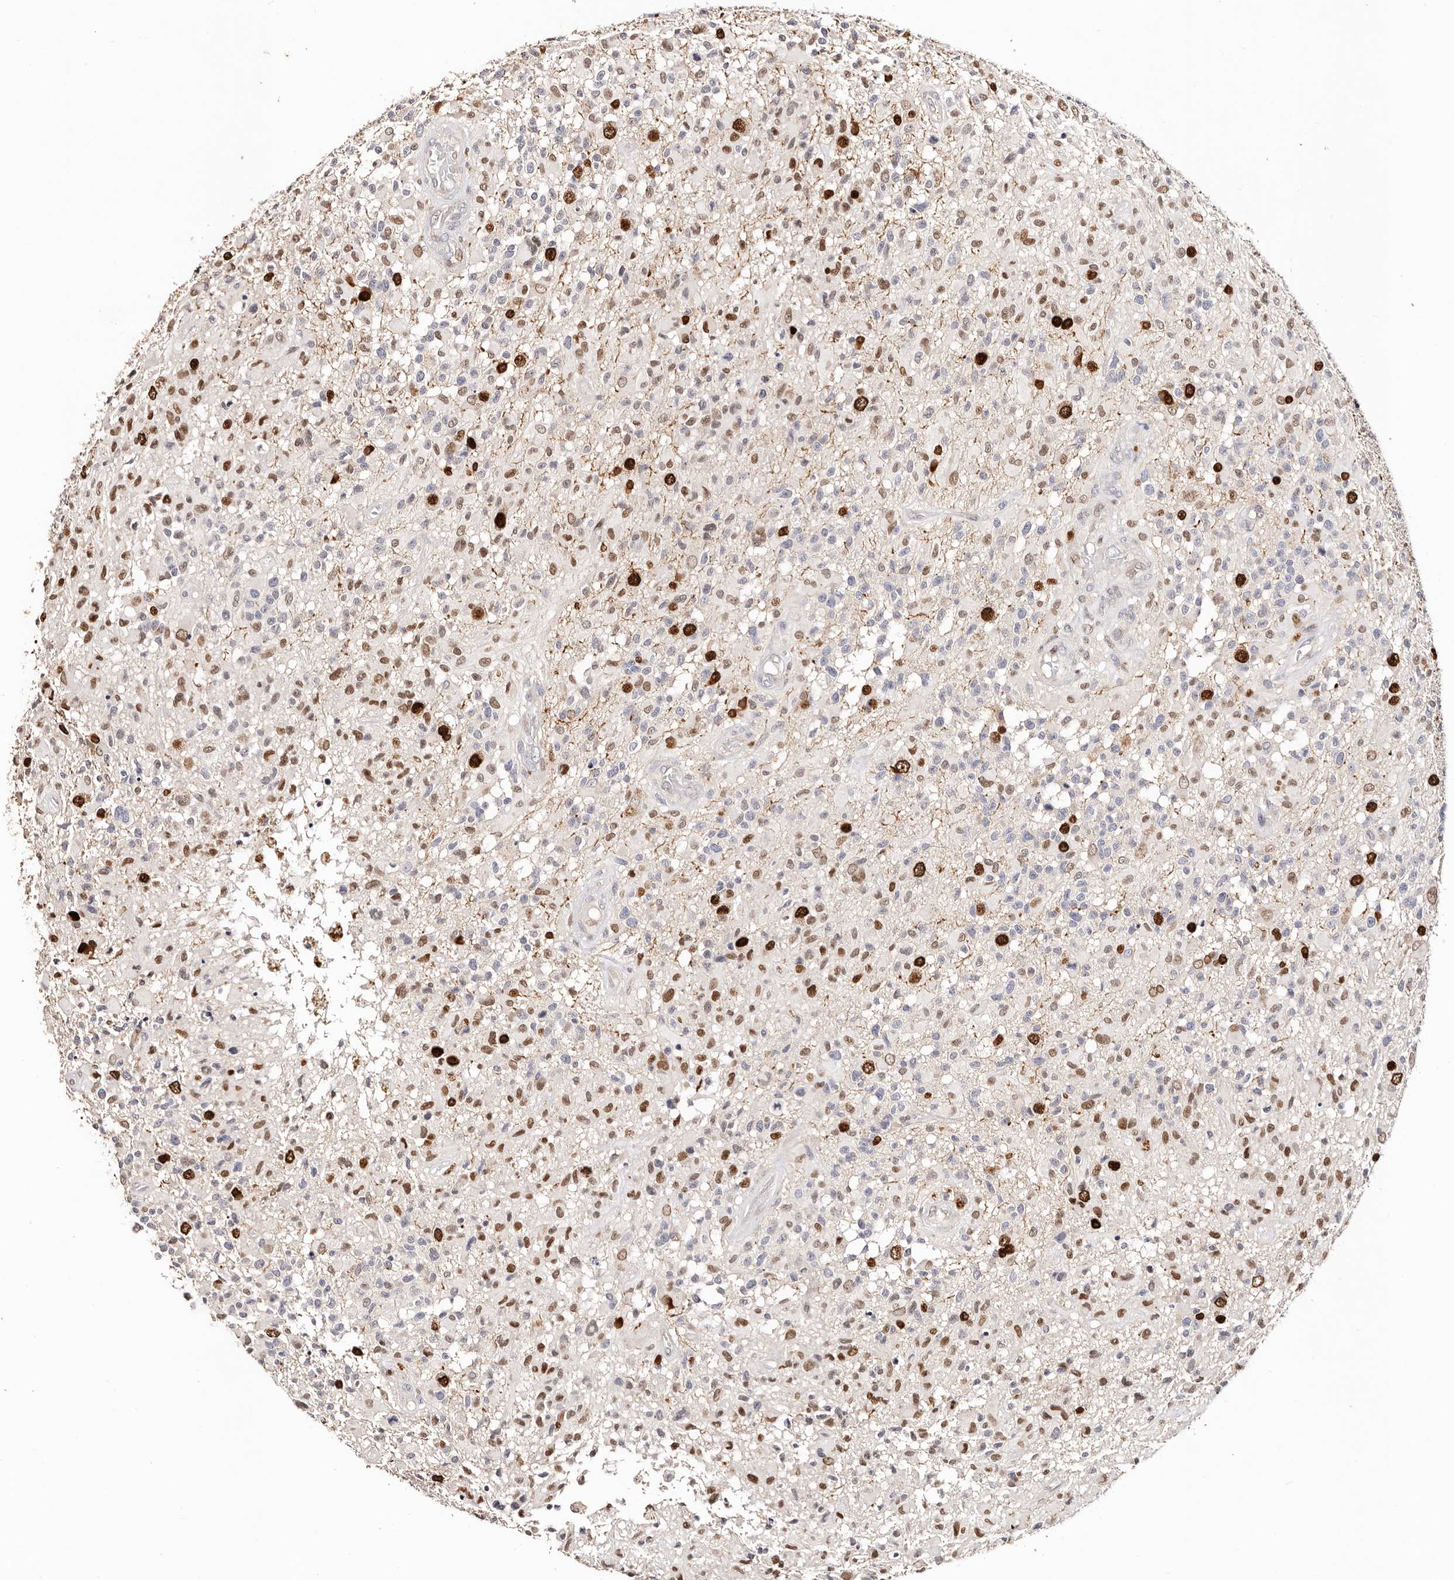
{"staining": {"intensity": "strong", "quantity": "25%-75%", "location": "nuclear"}, "tissue": "glioma", "cell_type": "Tumor cells", "image_type": "cancer", "snomed": [{"axis": "morphology", "description": "Glioma, malignant, High grade"}, {"axis": "morphology", "description": "Glioblastoma, NOS"}, {"axis": "topography", "description": "Brain"}], "caption": "Strong nuclear protein staining is seen in approximately 25%-75% of tumor cells in glioma.", "gene": "IQGAP3", "patient": {"sex": "male", "age": 60}}